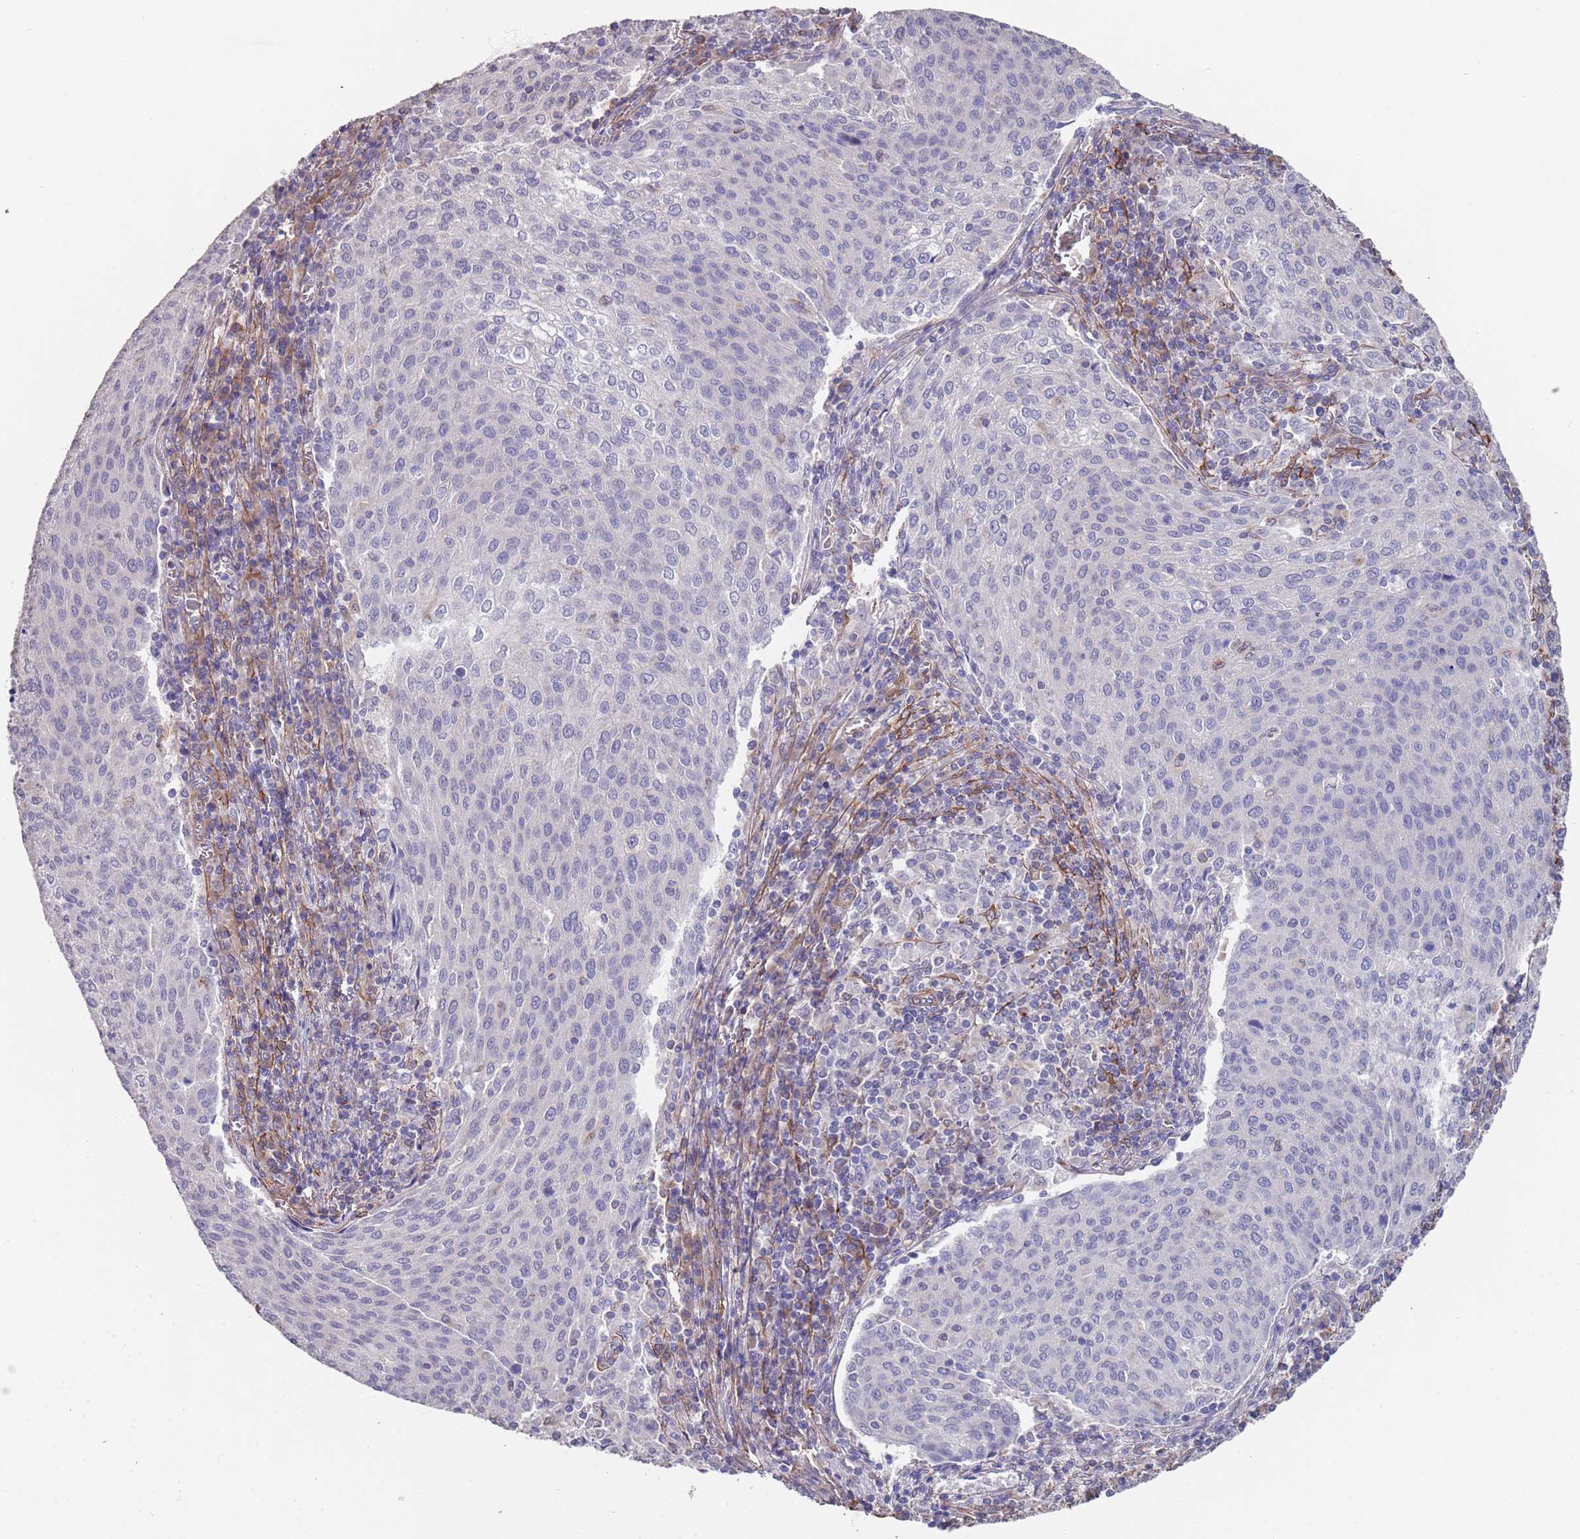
{"staining": {"intensity": "negative", "quantity": "none", "location": "none"}, "tissue": "cervical cancer", "cell_type": "Tumor cells", "image_type": "cancer", "snomed": [{"axis": "morphology", "description": "Squamous cell carcinoma, NOS"}, {"axis": "topography", "description": "Cervix"}], "caption": "Immunohistochemistry (IHC) of human cervical cancer (squamous cell carcinoma) demonstrates no positivity in tumor cells. (DAB (3,3'-diaminobenzidine) immunohistochemistry (IHC) visualized using brightfield microscopy, high magnification).", "gene": "ANK2", "patient": {"sex": "female", "age": 46}}